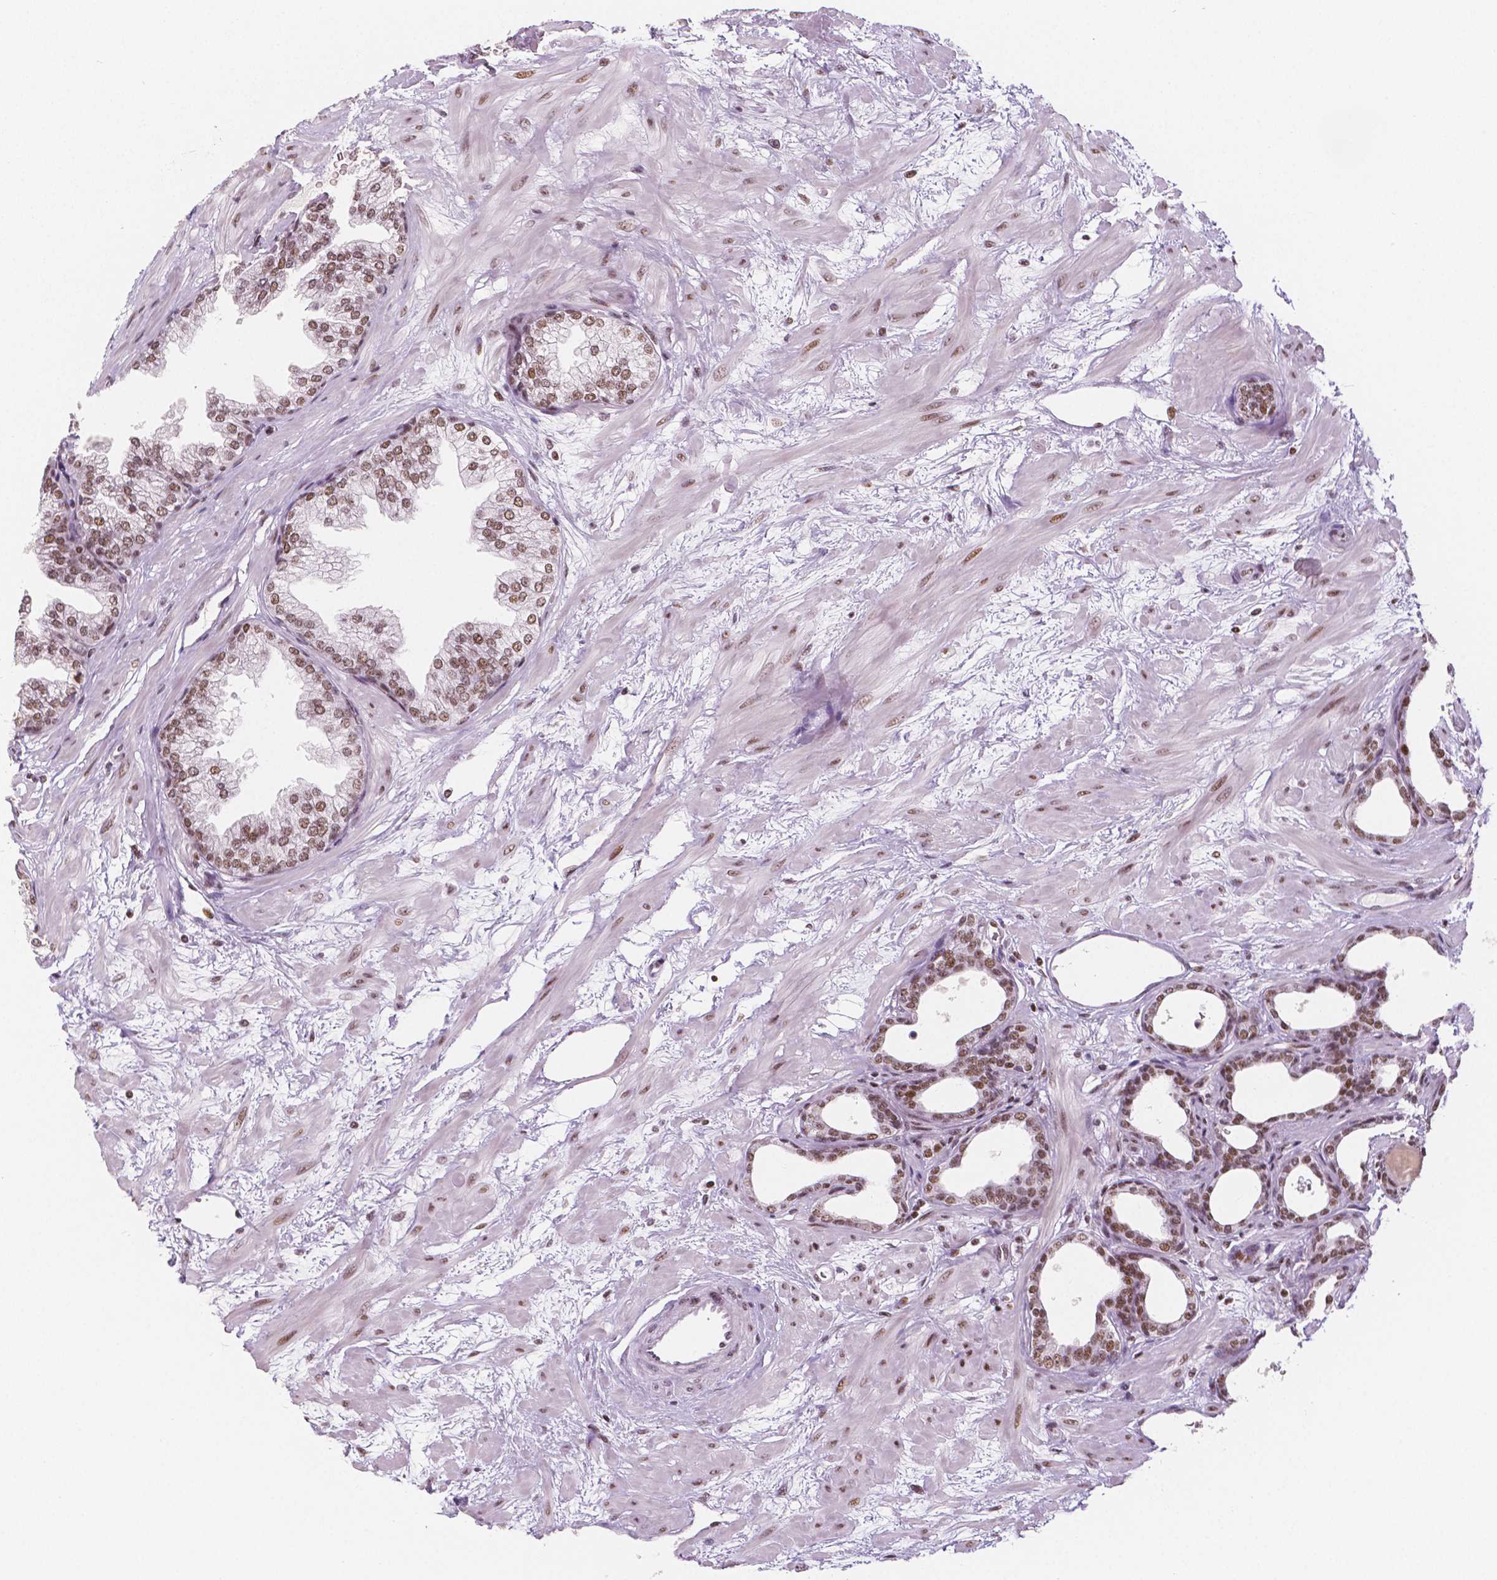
{"staining": {"intensity": "moderate", "quantity": ">75%", "location": "nuclear"}, "tissue": "prostate", "cell_type": "Glandular cells", "image_type": "normal", "snomed": [{"axis": "morphology", "description": "Normal tissue, NOS"}, {"axis": "topography", "description": "Prostate"}], "caption": "Human prostate stained with a brown dye shows moderate nuclear positive staining in about >75% of glandular cells.", "gene": "HDAC1", "patient": {"sex": "male", "age": 37}}